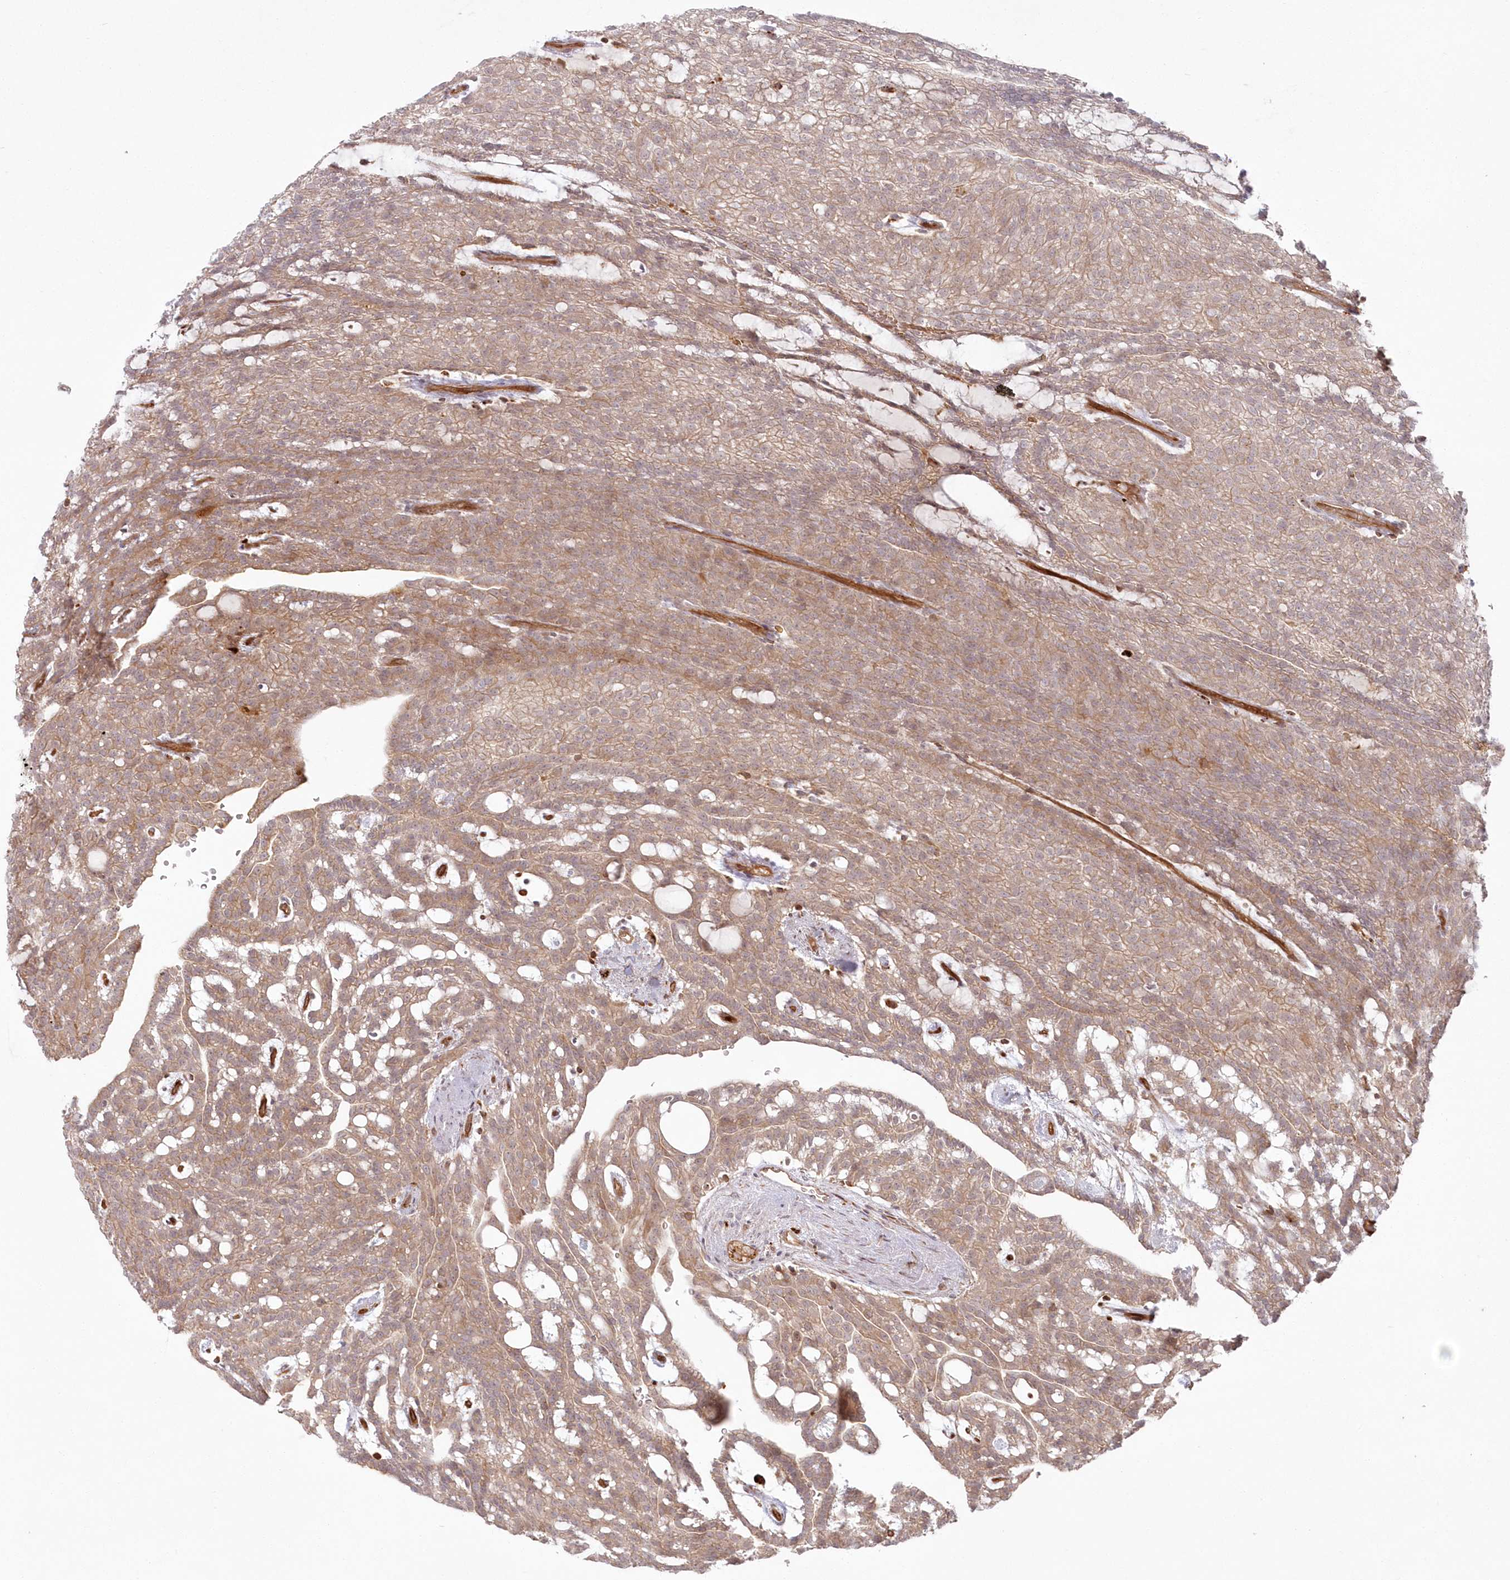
{"staining": {"intensity": "moderate", "quantity": ">75%", "location": "cytoplasmic/membranous"}, "tissue": "renal cancer", "cell_type": "Tumor cells", "image_type": "cancer", "snomed": [{"axis": "morphology", "description": "Adenocarcinoma, NOS"}, {"axis": "topography", "description": "Kidney"}], "caption": "Human adenocarcinoma (renal) stained for a protein (brown) demonstrates moderate cytoplasmic/membranous positive expression in approximately >75% of tumor cells.", "gene": "RGCC", "patient": {"sex": "male", "age": 63}}